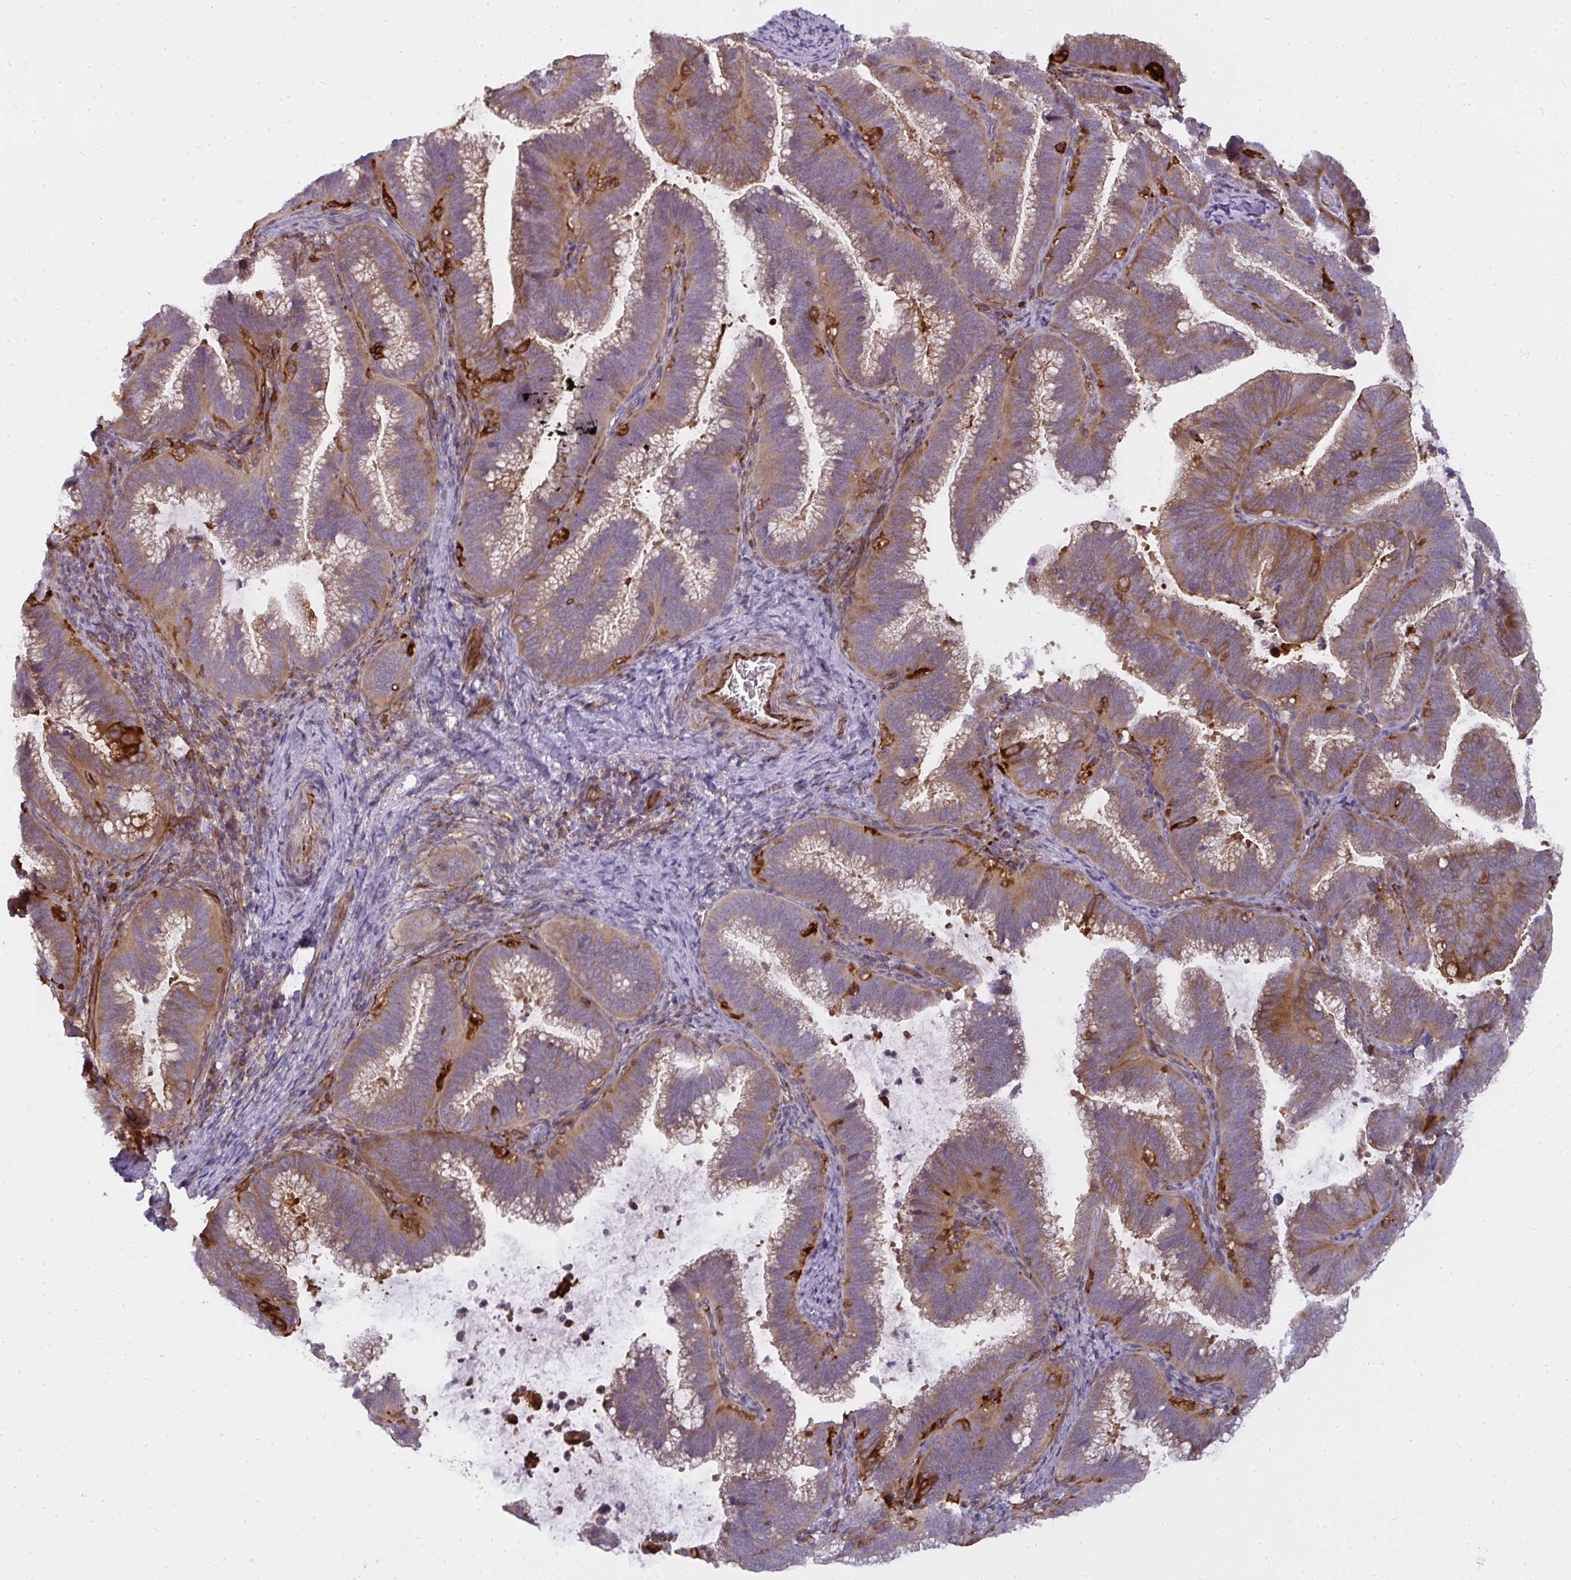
{"staining": {"intensity": "moderate", "quantity": ">75%", "location": "cytoplasmic/membranous"}, "tissue": "cervical cancer", "cell_type": "Tumor cells", "image_type": "cancer", "snomed": [{"axis": "morphology", "description": "Adenocarcinoma, NOS"}, {"axis": "topography", "description": "Cervix"}], "caption": "Cervical cancer (adenocarcinoma) tissue displays moderate cytoplasmic/membranous staining in approximately >75% of tumor cells, visualized by immunohistochemistry. The staining was performed using DAB to visualize the protein expression in brown, while the nuclei were stained in blue with hematoxylin (Magnification: 20x).", "gene": "IFIT3", "patient": {"sex": "female", "age": 61}}